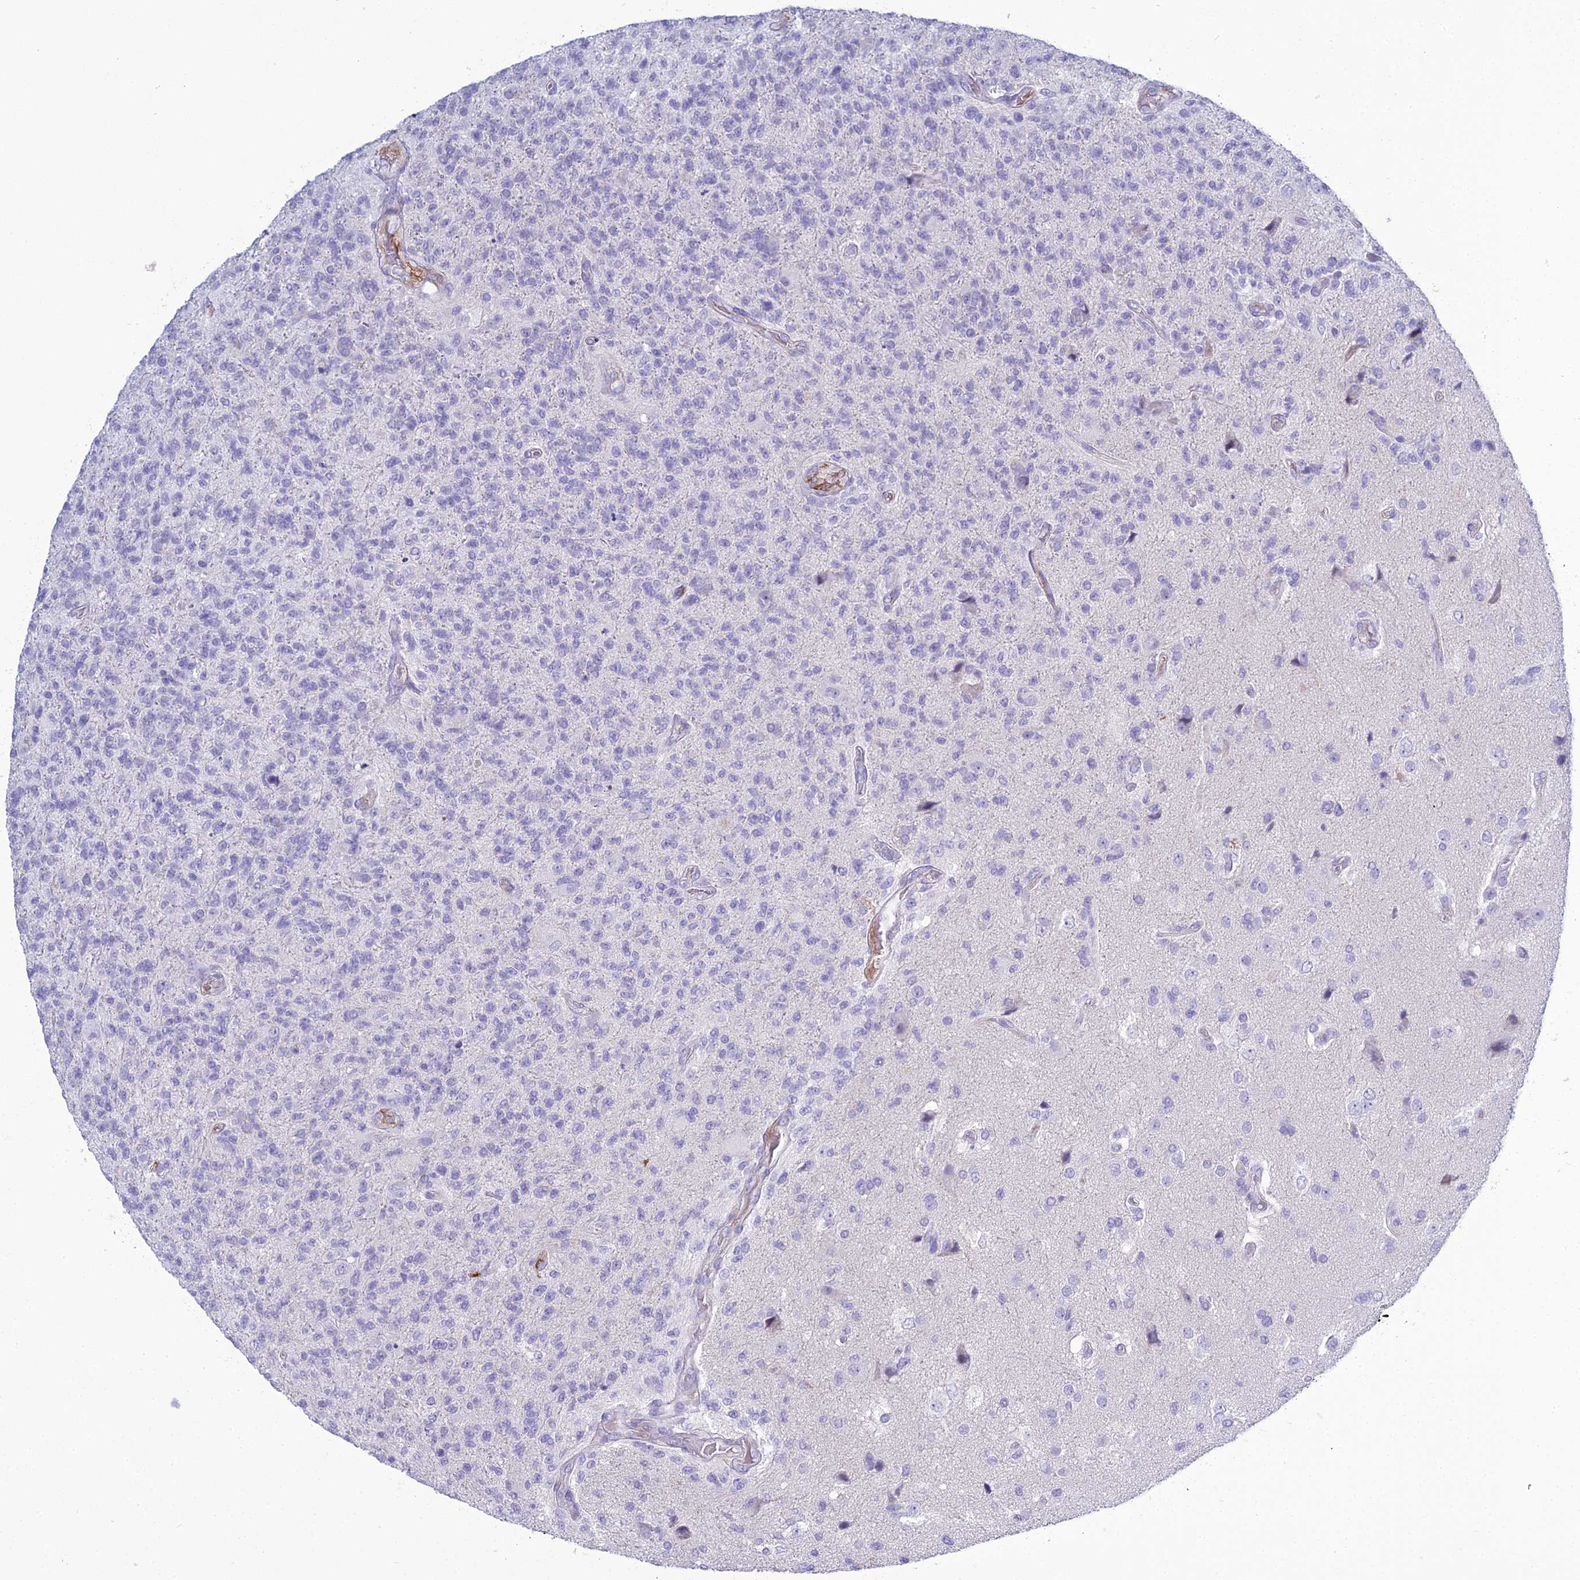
{"staining": {"intensity": "negative", "quantity": "none", "location": "none"}, "tissue": "glioma", "cell_type": "Tumor cells", "image_type": "cancer", "snomed": [{"axis": "morphology", "description": "Glioma, malignant, High grade"}, {"axis": "topography", "description": "Brain"}], "caption": "Micrograph shows no protein expression in tumor cells of glioma tissue. (Stains: DAB IHC with hematoxylin counter stain, Microscopy: brightfield microscopy at high magnification).", "gene": "ACE", "patient": {"sex": "male", "age": 56}}